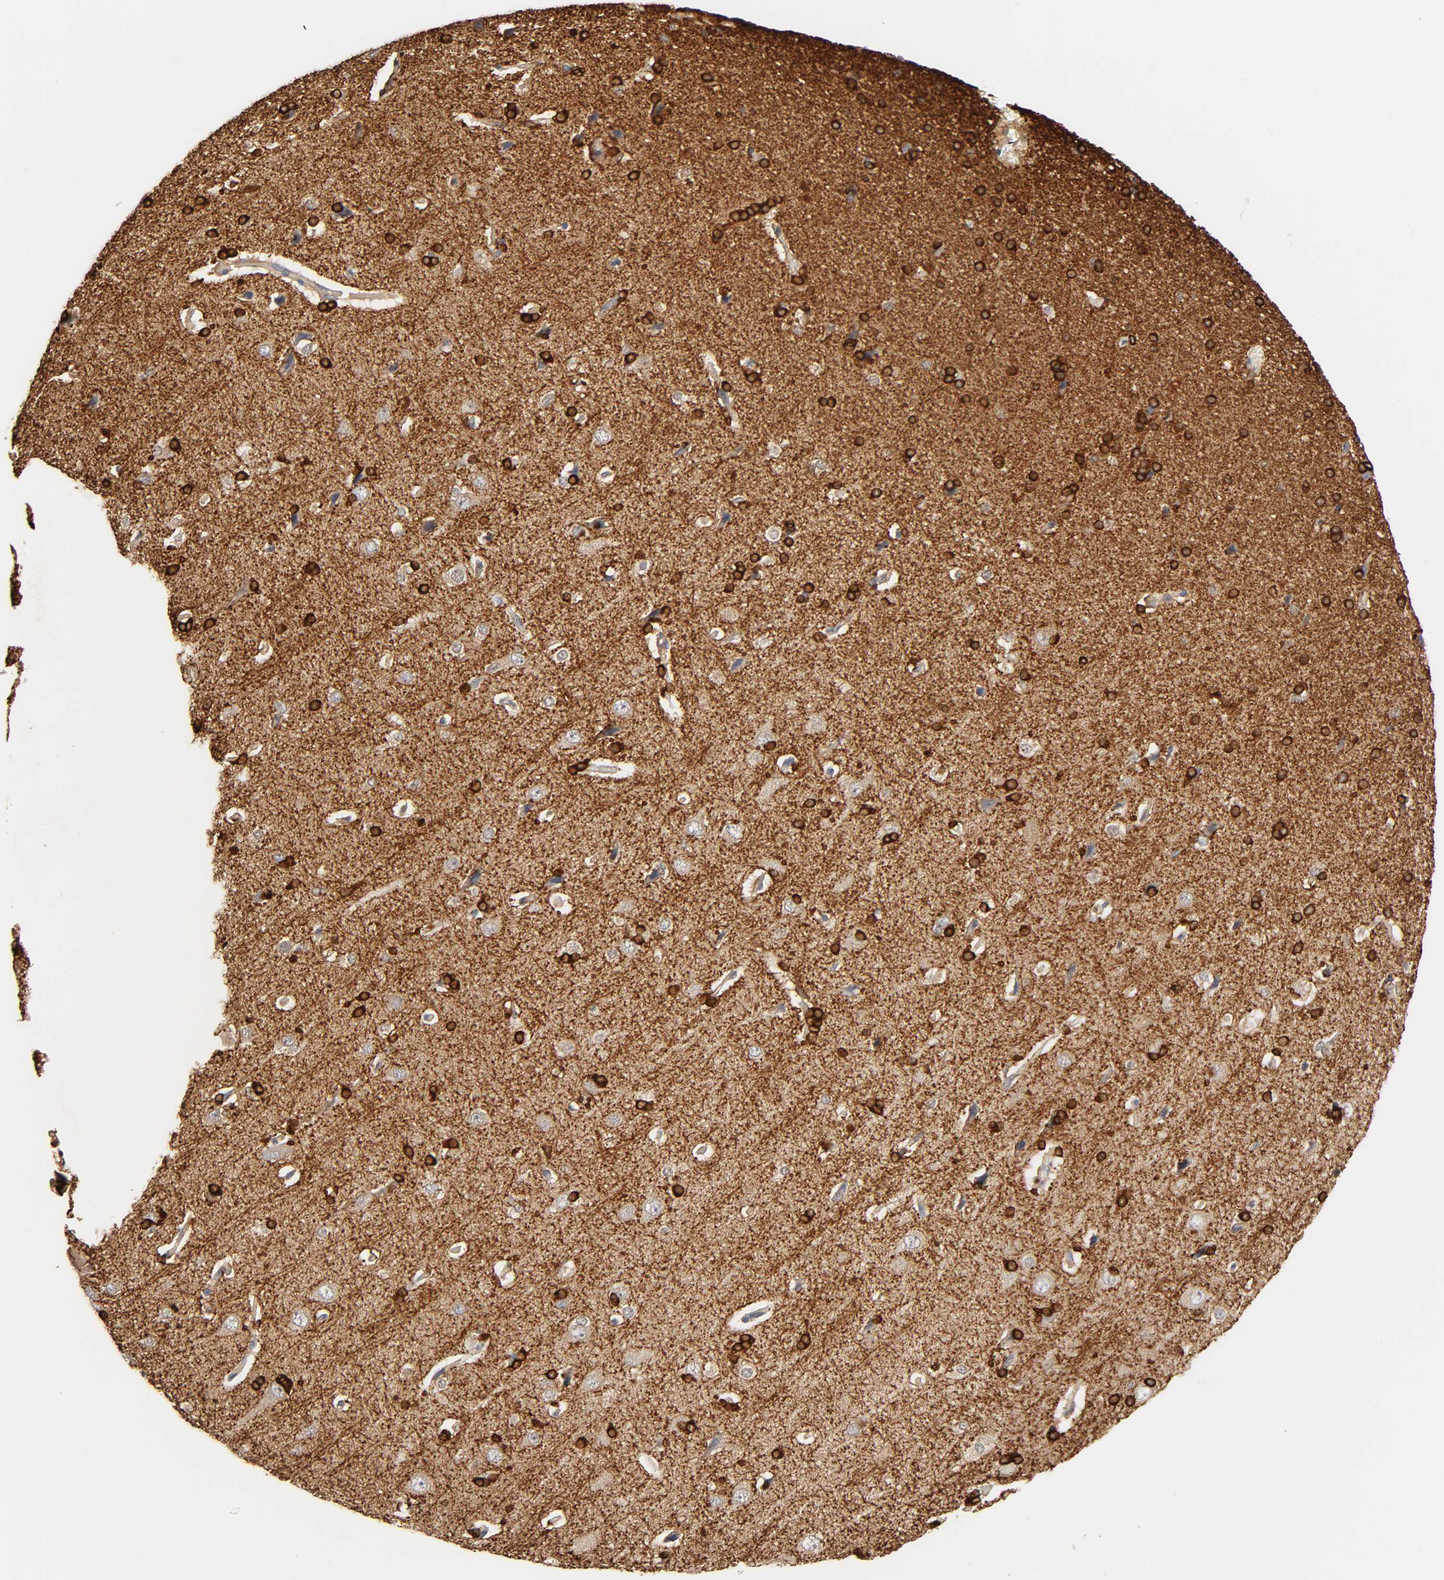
{"staining": {"intensity": "weak", "quantity": ">75%", "location": "cytoplasmic/membranous"}, "tissue": "cerebral cortex", "cell_type": "Endothelial cells", "image_type": "normal", "snomed": [{"axis": "morphology", "description": "Normal tissue, NOS"}, {"axis": "topography", "description": "Cerebral cortex"}], "caption": "IHC micrograph of normal cerebral cortex: human cerebral cortex stained using immunohistochemistry (IHC) reveals low levels of weak protein expression localized specifically in the cytoplasmic/membranous of endothelial cells, appearing as a cytoplasmic/membranous brown color.", "gene": "BIN1", "patient": {"sex": "male", "age": 62}}